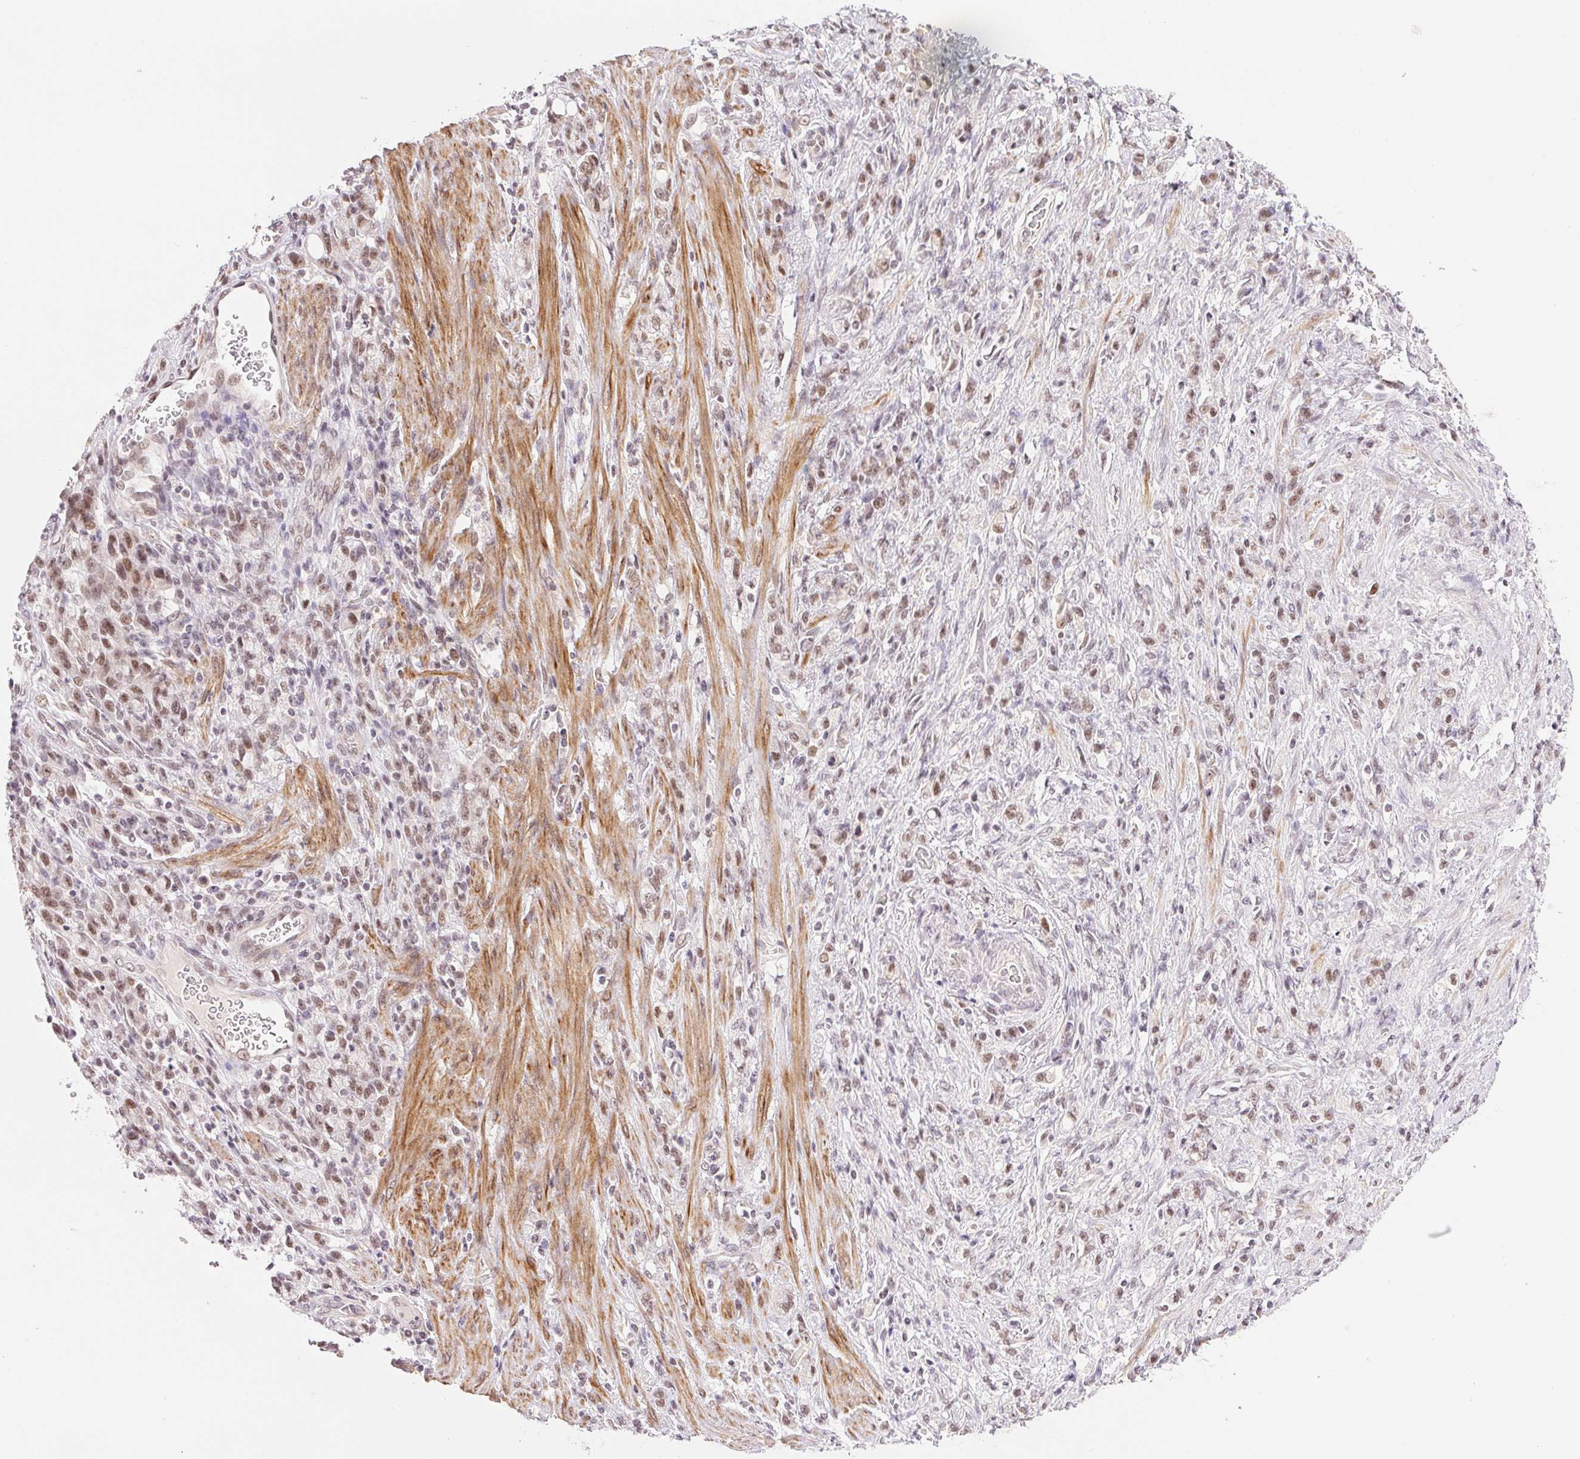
{"staining": {"intensity": "moderate", "quantity": ">75%", "location": "nuclear"}, "tissue": "stomach cancer", "cell_type": "Tumor cells", "image_type": "cancer", "snomed": [{"axis": "morphology", "description": "Adenocarcinoma, NOS"}, {"axis": "topography", "description": "Stomach"}], "caption": "An image of human stomach adenocarcinoma stained for a protein demonstrates moderate nuclear brown staining in tumor cells. (DAB IHC, brown staining for protein, blue staining for nuclei).", "gene": "PRPF18", "patient": {"sex": "male", "age": 77}}